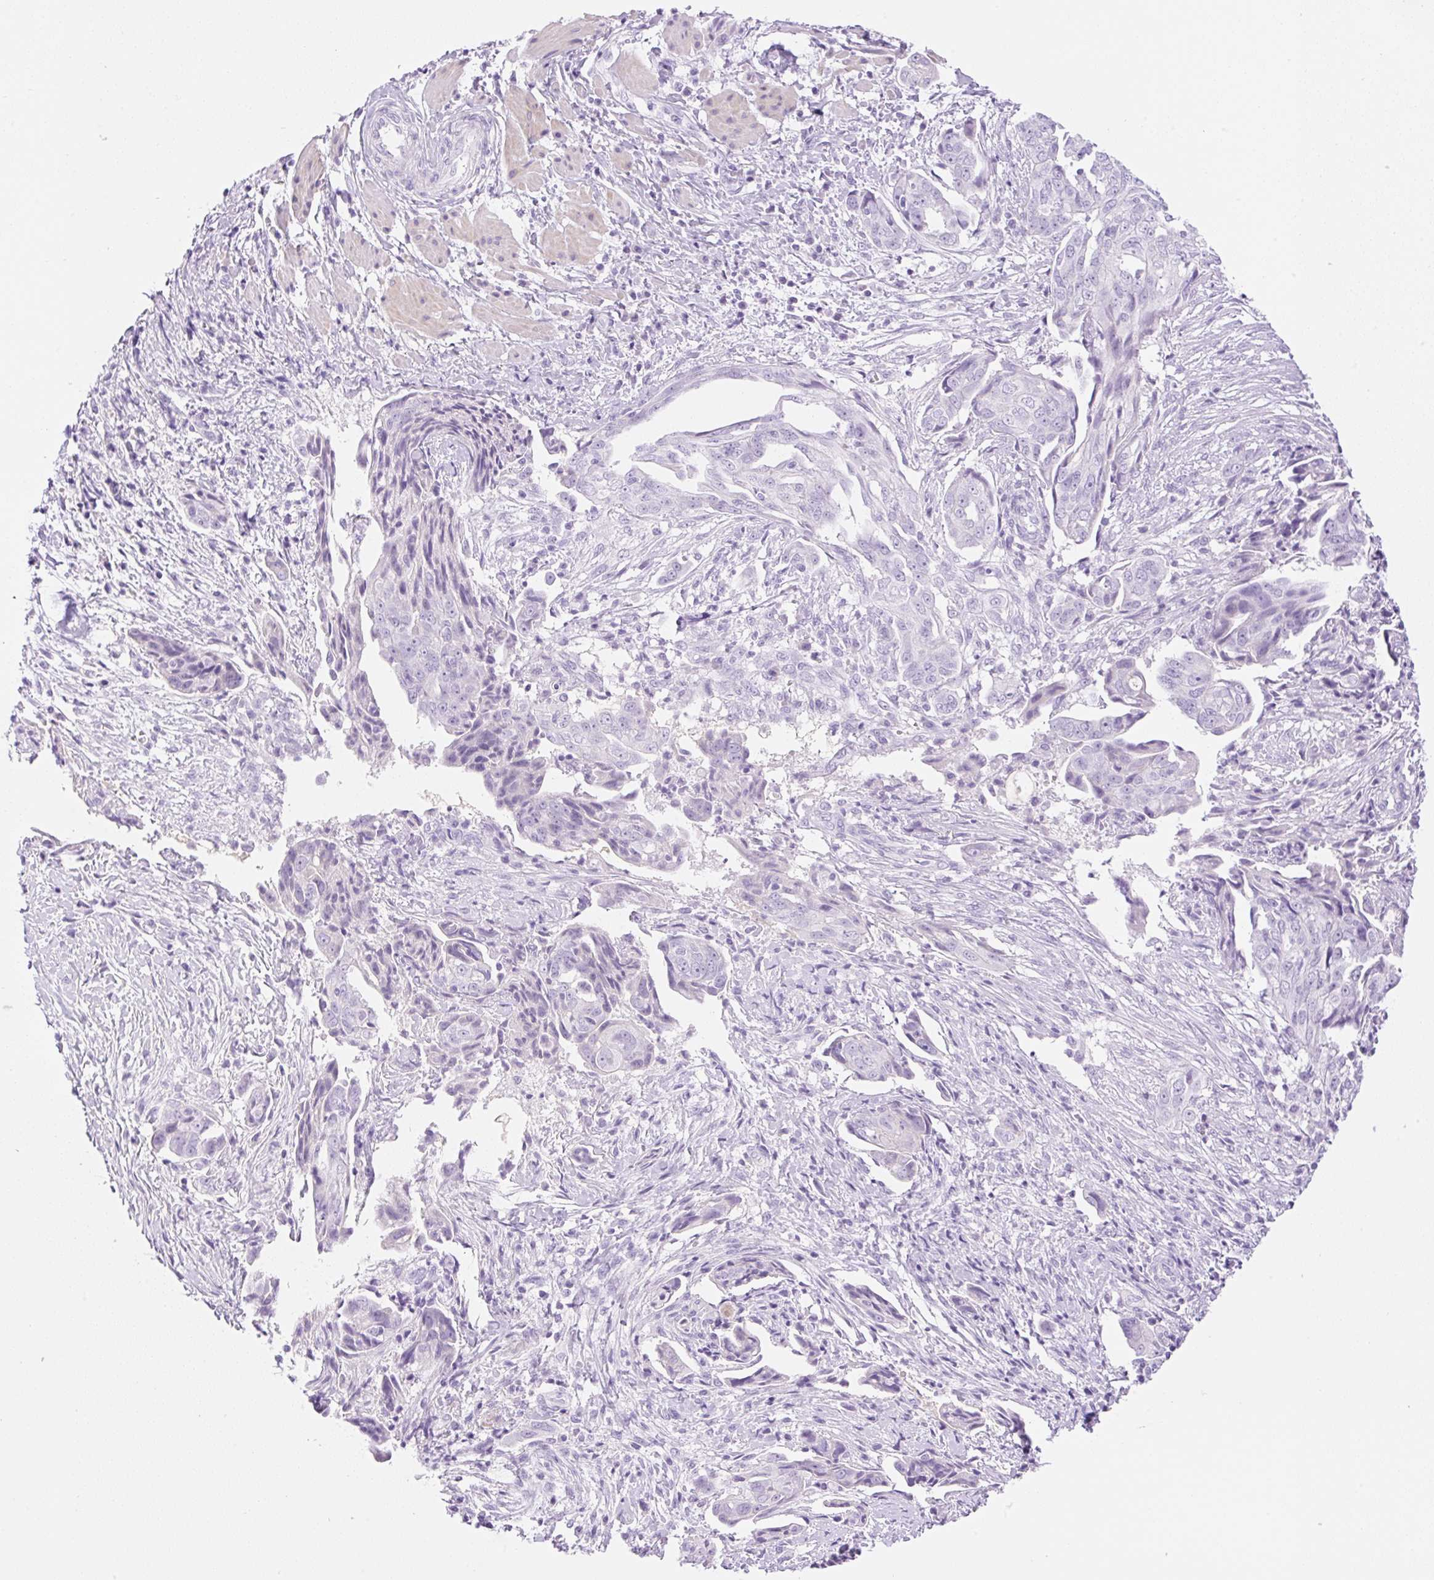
{"staining": {"intensity": "negative", "quantity": "none", "location": "none"}, "tissue": "ovarian cancer", "cell_type": "Tumor cells", "image_type": "cancer", "snomed": [{"axis": "morphology", "description": "Carcinoma, endometroid"}, {"axis": "topography", "description": "Ovary"}], "caption": "A photomicrograph of human ovarian cancer is negative for staining in tumor cells.", "gene": "PALM3", "patient": {"sex": "female", "age": 70}}